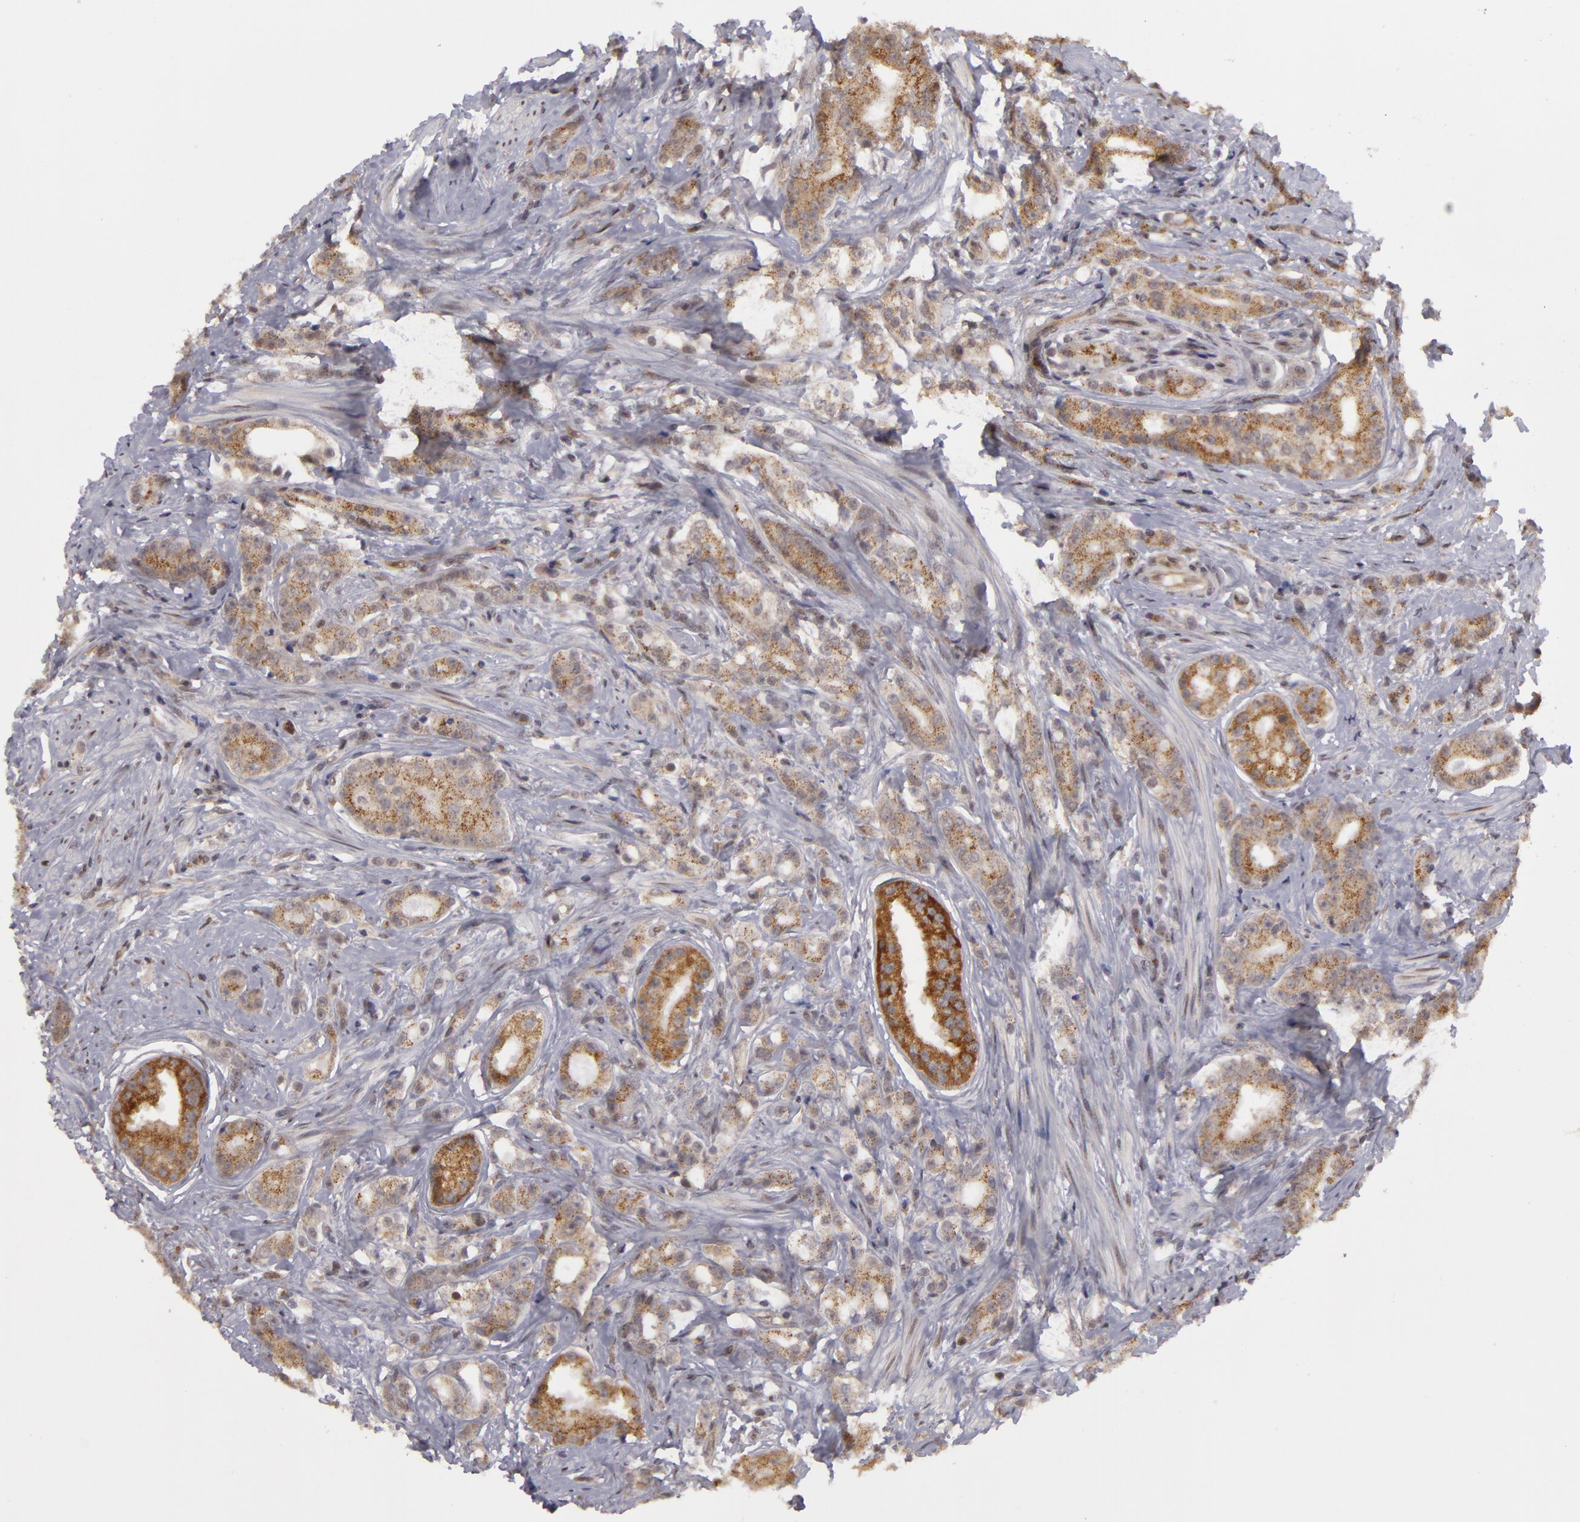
{"staining": {"intensity": "moderate", "quantity": "25%-75%", "location": "cytoplasmic/membranous"}, "tissue": "prostate cancer", "cell_type": "Tumor cells", "image_type": "cancer", "snomed": [{"axis": "morphology", "description": "Adenocarcinoma, Medium grade"}, {"axis": "topography", "description": "Prostate"}], "caption": "A photomicrograph of human prostate cancer stained for a protein shows moderate cytoplasmic/membranous brown staining in tumor cells. Ihc stains the protein in brown and the nuclei are stained blue.", "gene": "ZNF133", "patient": {"sex": "male", "age": 59}}